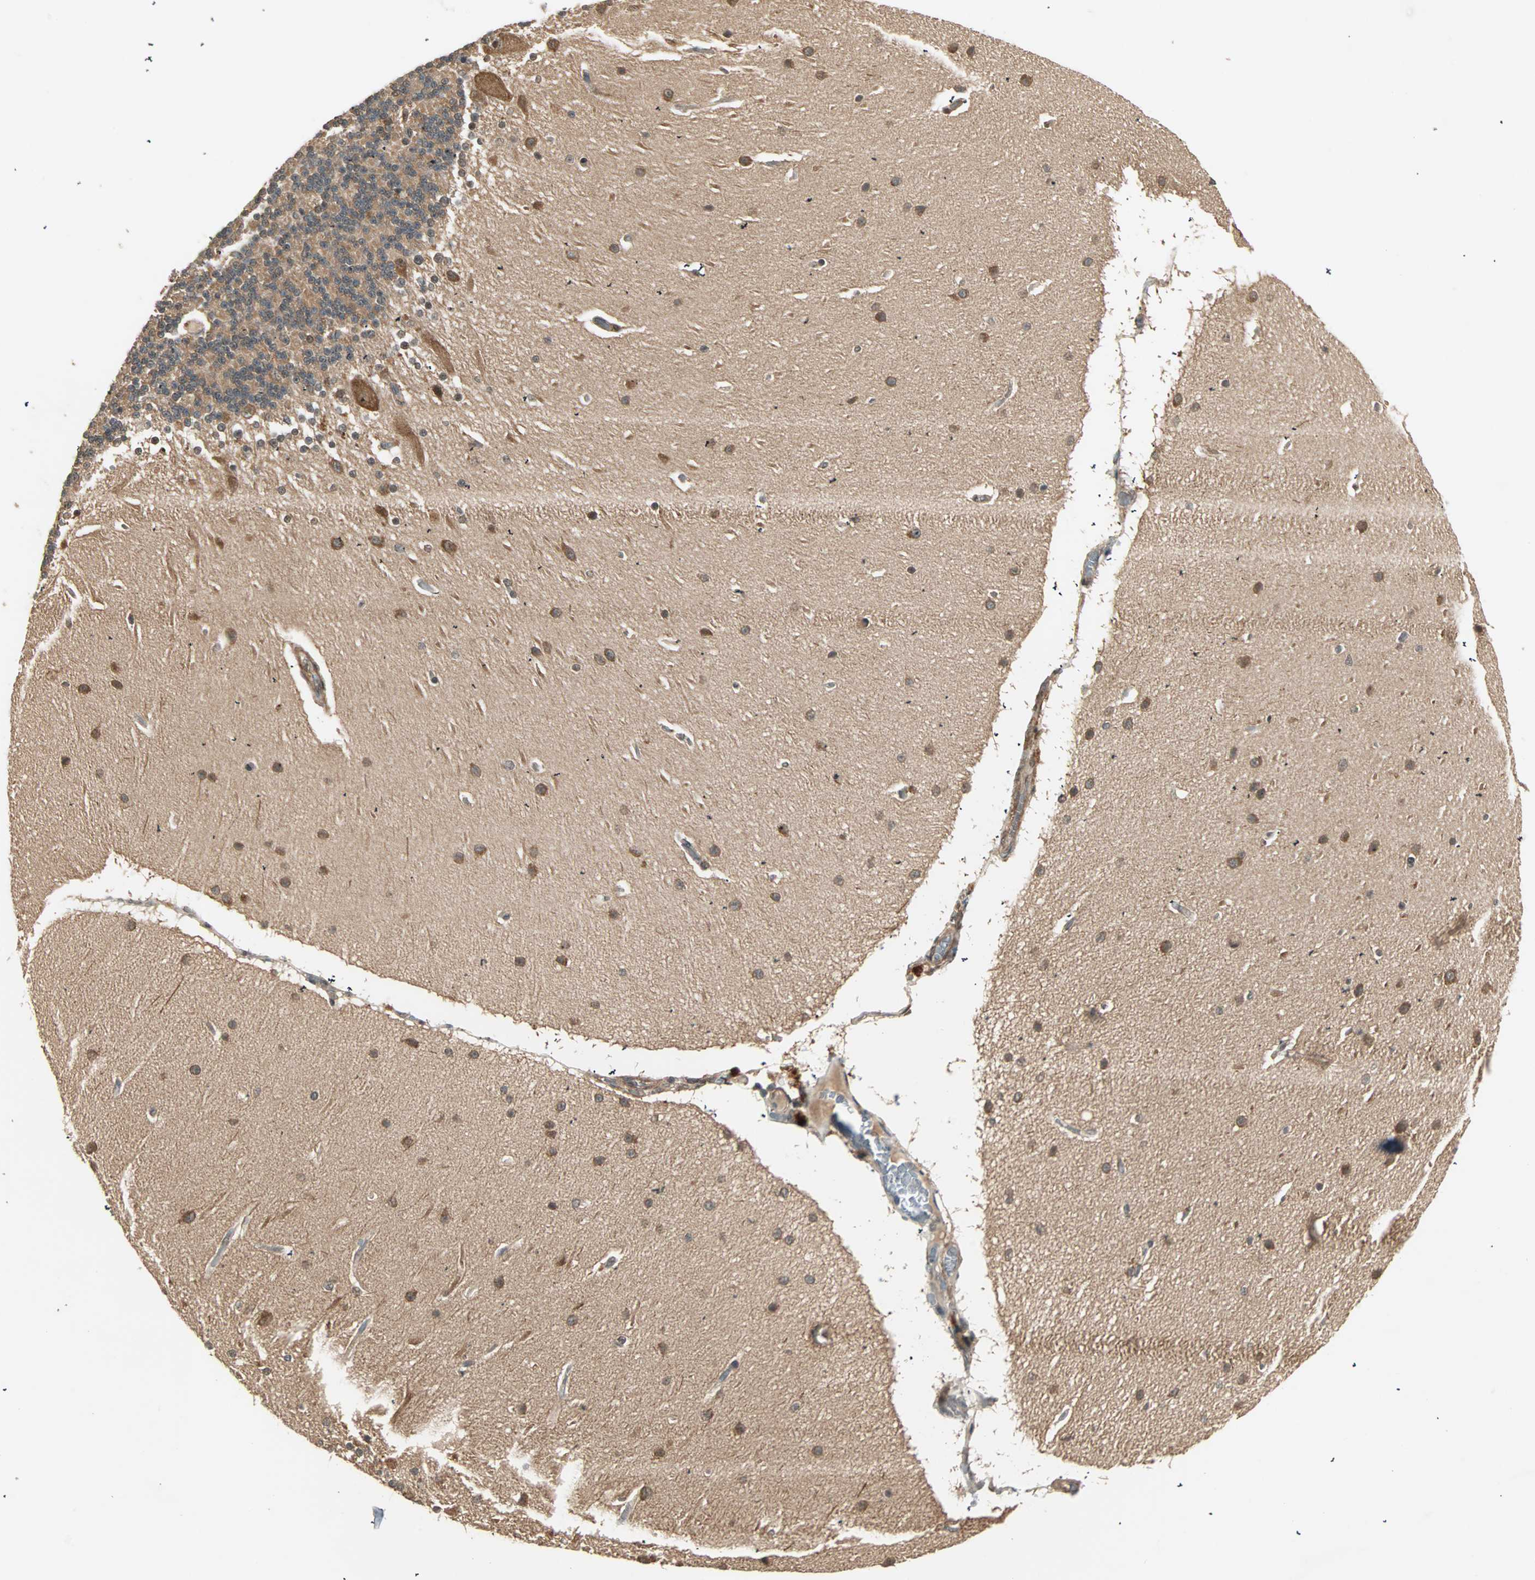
{"staining": {"intensity": "moderate", "quantity": ">75%", "location": "cytoplasmic/membranous"}, "tissue": "cerebellum", "cell_type": "Cells in granular layer", "image_type": "normal", "snomed": [{"axis": "morphology", "description": "Normal tissue, NOS"}, {"axis": "topography", "description": "Cerebellum"}], "caption": "Immunohistochemistry of benign cerebellum reveals medium levels of moderate cytoplasmic/membranous positivity in approximately >75% of cells in granular layer. Immunohistochemistry stains the protein of interest in brown and the nuclei are stained blue.", "gene": "ZSCAN31", "patient": {"sex": "female", "age": 54}}